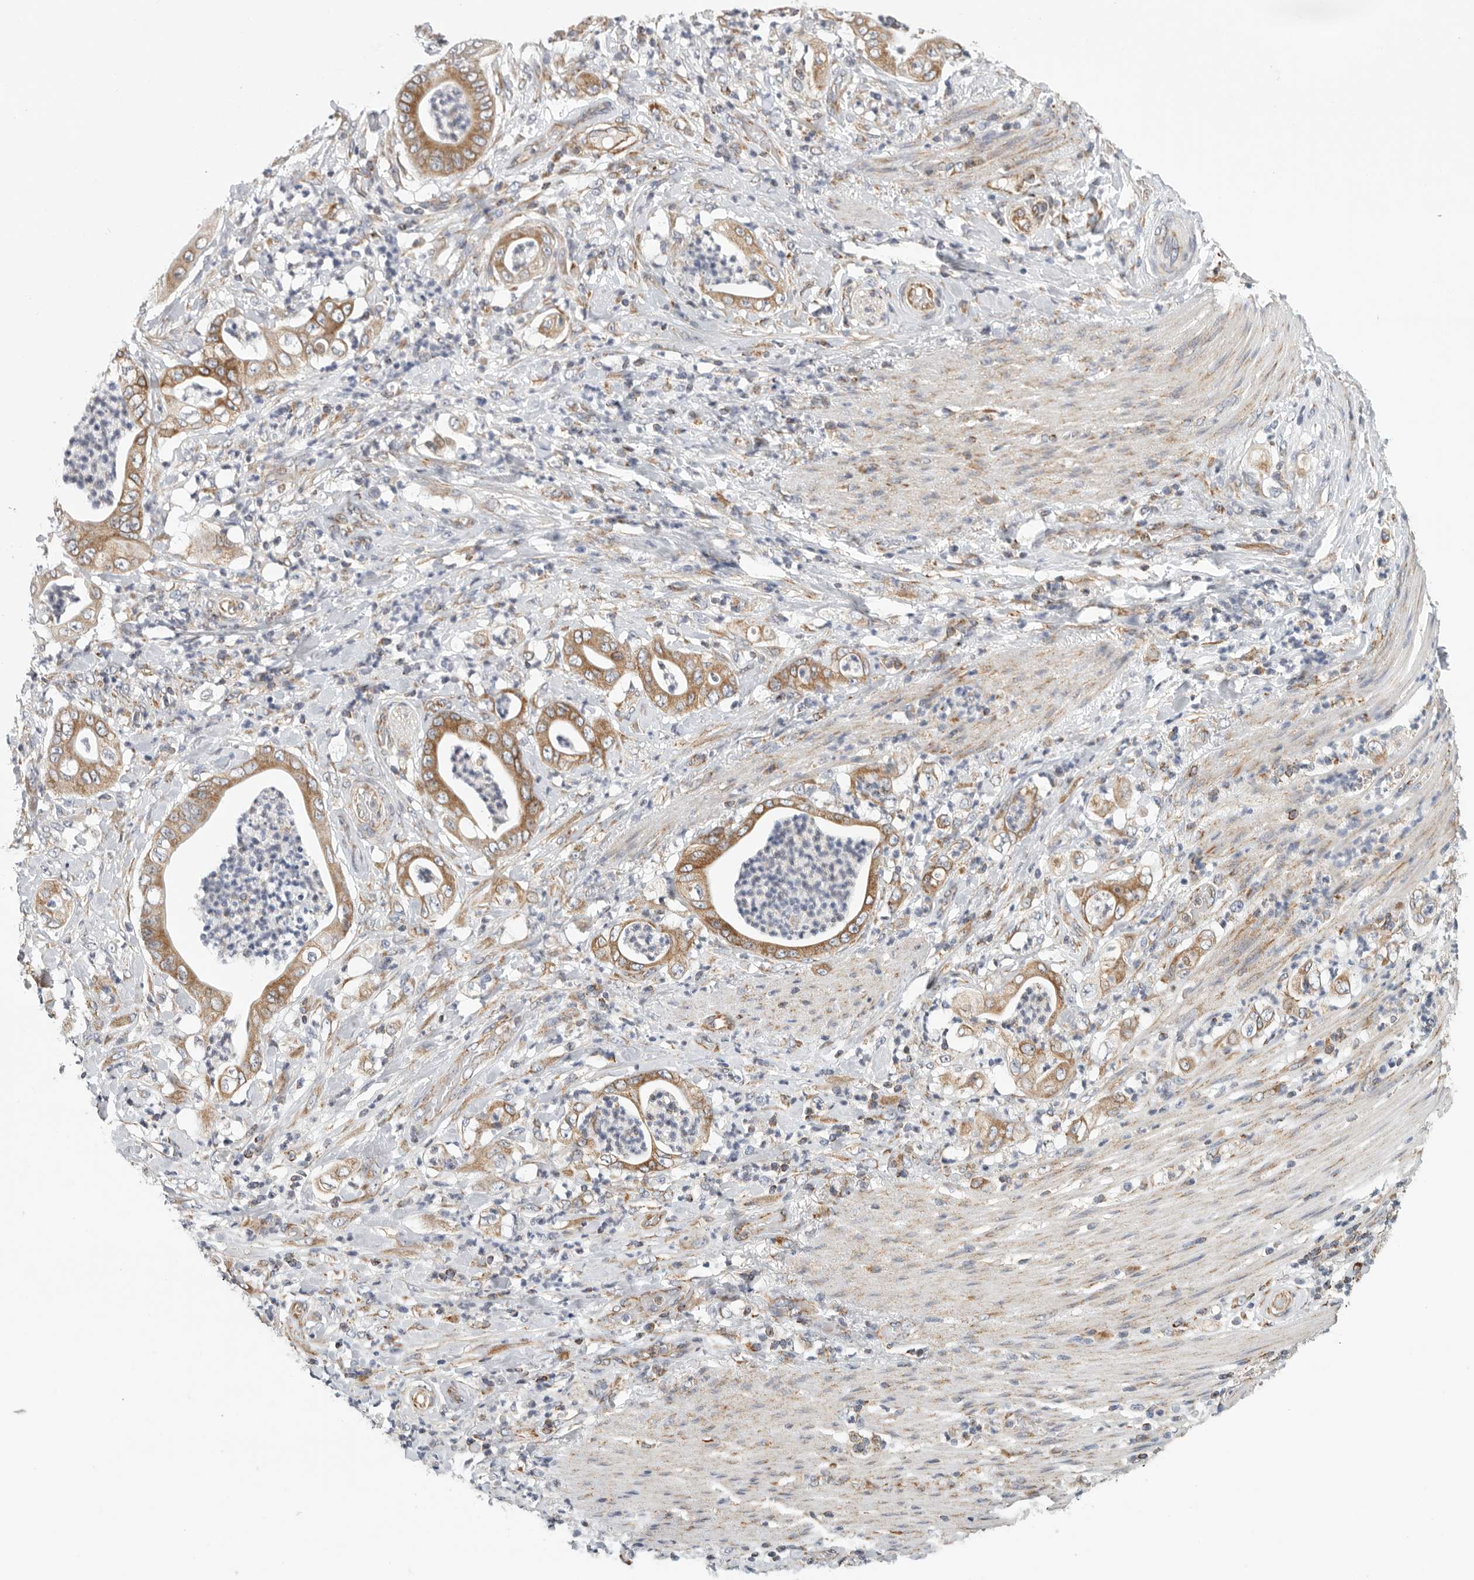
{"staining": {"intensity": "strong", "quantity": ">75%", "location": "cytoplasmic/membranous"}, "tissue": "stomach cancer", "cell_type": "Tumor cells", "image_type": "cancer", "snomed": [{"axis": "morphology", "description": "Adenocarcinoma, NOS"}, {"axis": "topography", "description": "Stomach"}], "caption": "DAB (3,3'-diaminobenzidine) immunohistochemical staining of human stomach cancer reveals strong cytoplasmic/membranous protein expression in about >75% of tumor cells.", "gene": "FKBP8", "patient": {"sex": "female", "age": 73}}